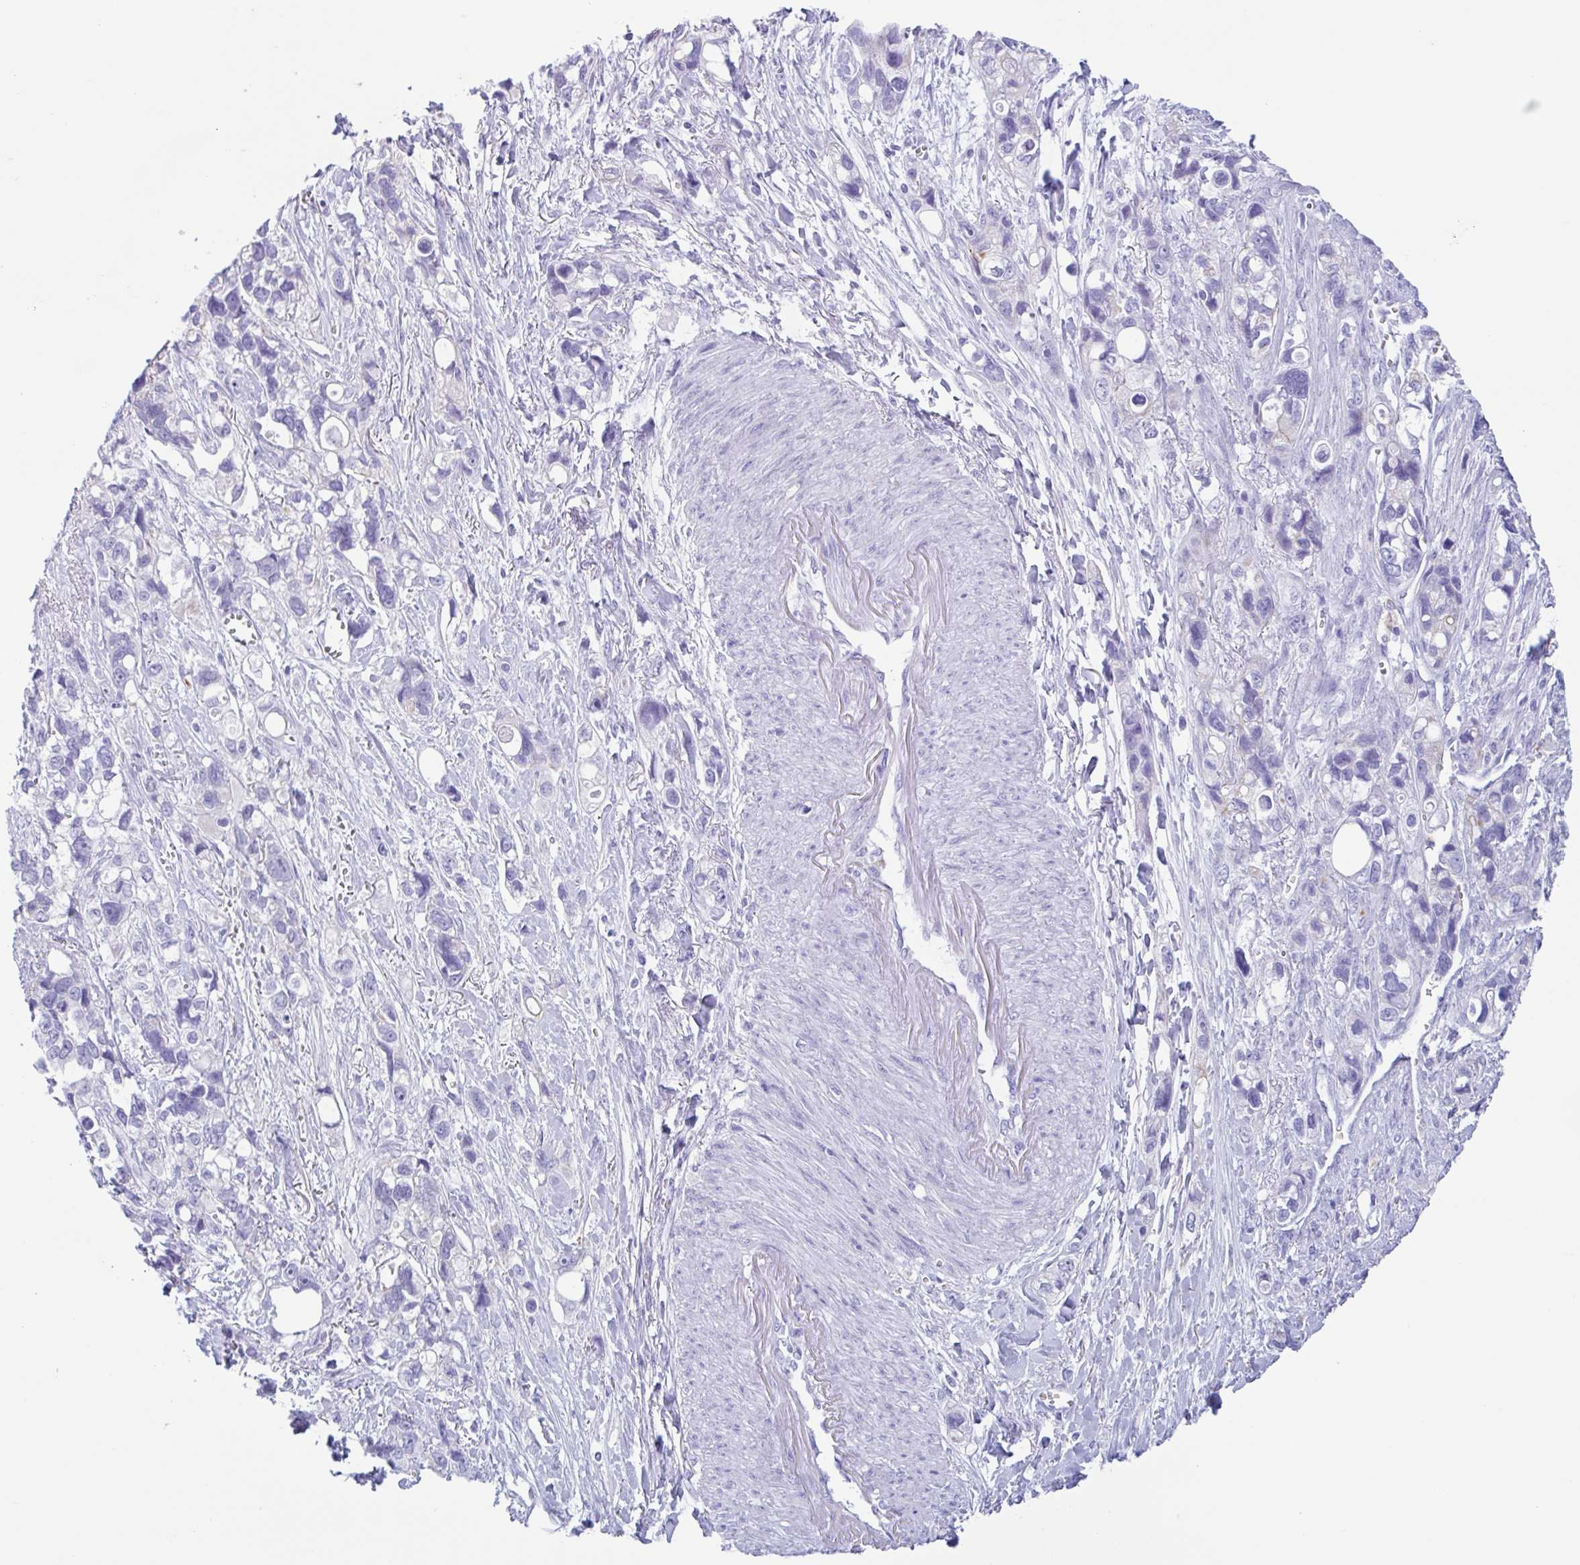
{"staining": {"intensity": "weak", "quantity": "<25%", "location": "cytoplasmic/membranous"}, "tissue": "stomach cancer", "cell_type": "Tumor cells", "image_type": "cancer", "snomed": [{"axis": "morphology", "description": "Adenocarcinoma, NOS"}, {"axis": "topography", "description": "Stomach, upper"}], "caption": "A photomicrograph of stomach cancer (adenocarcinoma) stained for a protein shows no brown staining in tumor cells. The staining was performed using DAB (3,3'-diaminobenzidine) to visualize the protein expression in brown, while the nuclei were stained in blue with hematoxylin (Magnification: 20x).", "gene": "DTWD2", "patient": {"sex": "female", "age": 81}}